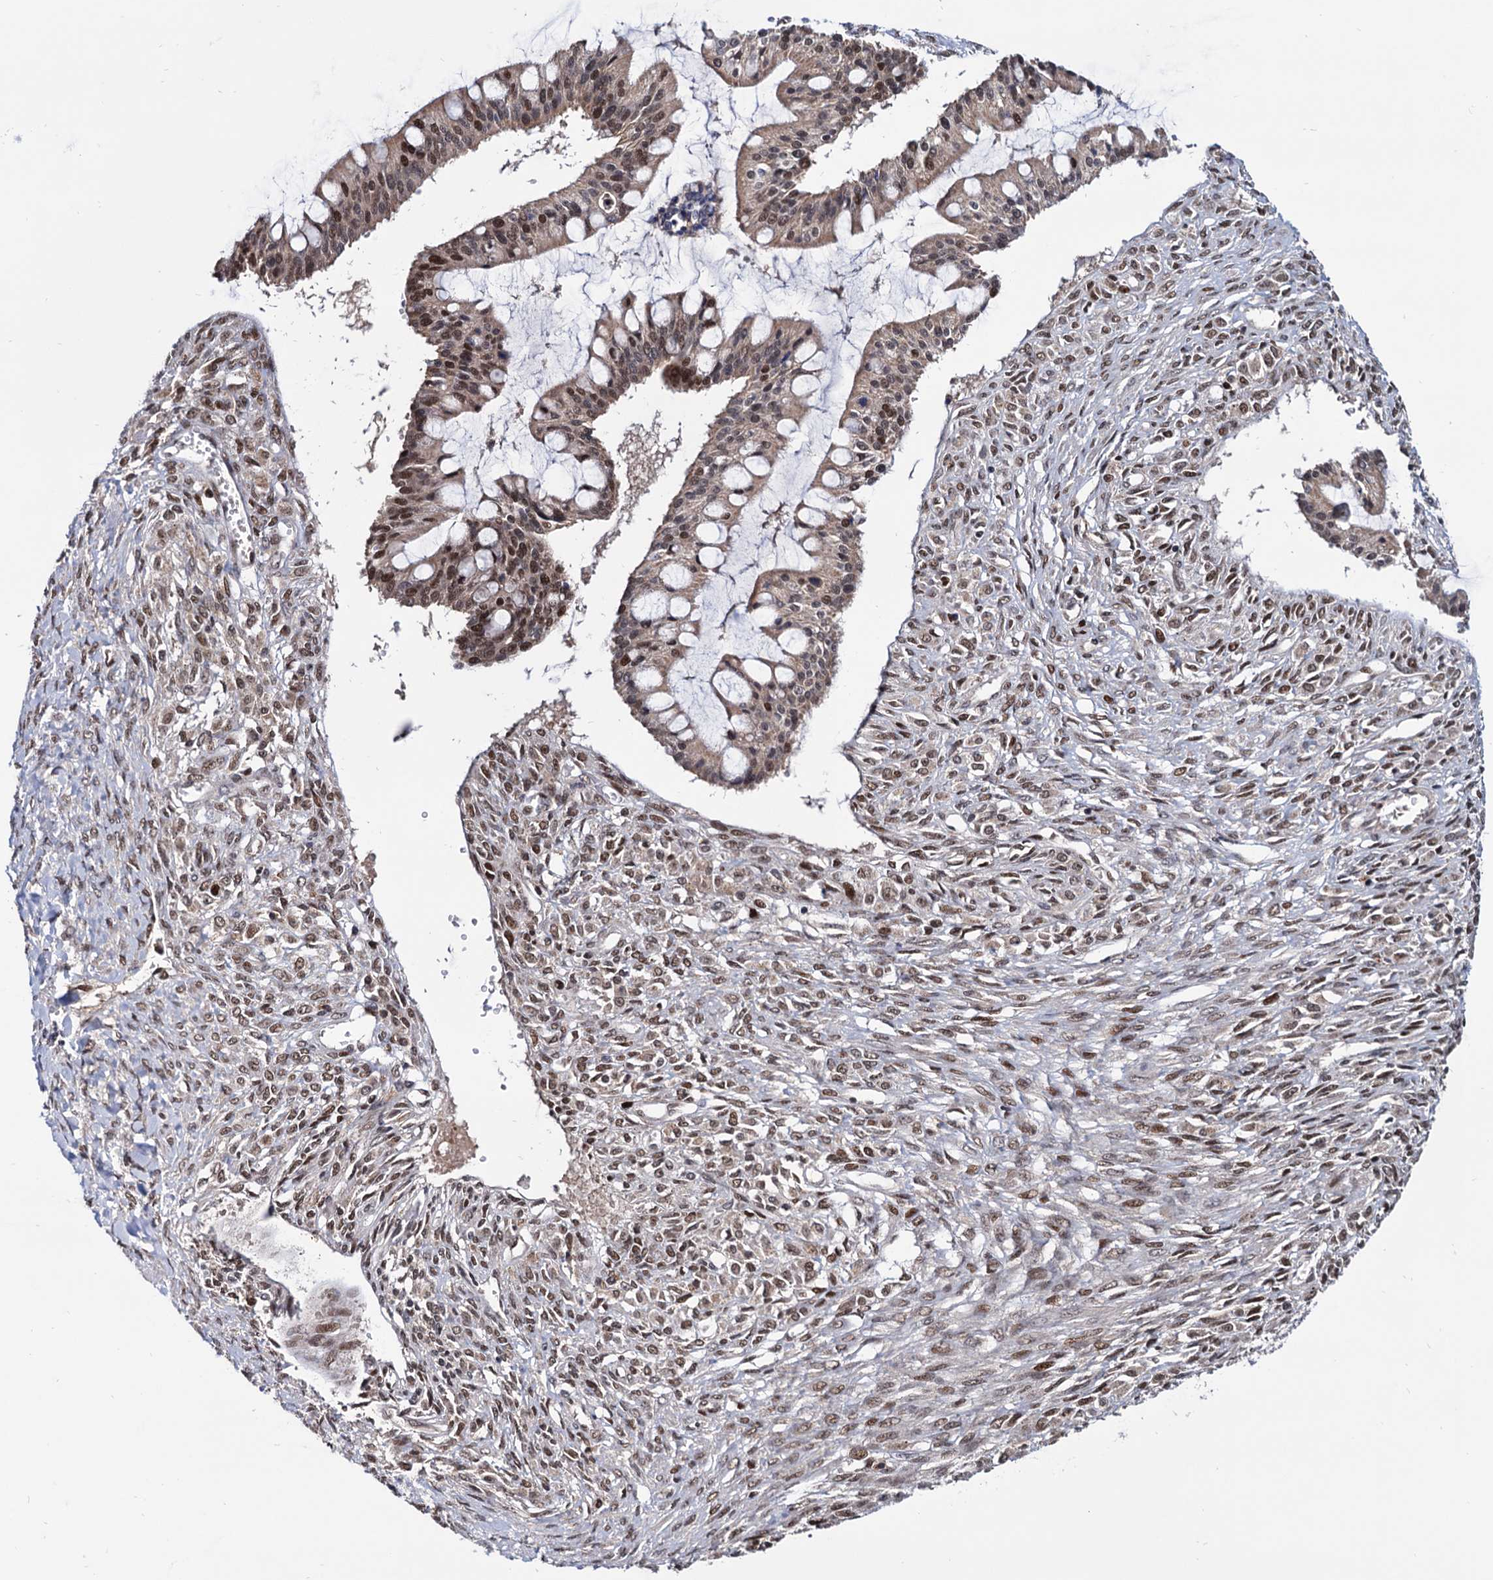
{"staining": {"intensity": "moderate", "quantity": "25%-75%", "location": "nuclear"}, "tissue": "ovarian cancer", "cell_type": "Tumor cells", "image_type": "cancer", "snomed": [{"axis": "morphology", "description": "Cystadenocarcinoma, mucinous, NOS"}, {"axis": "topography", "description": "Ovary"}], "caption": "Protein staining of ovarian cancer (mucinous cystadenocarcinoma) tissue displays moderate nuclear positivity in approximately 25%-75% of tumor cells.", "gene": "RNASEH2B", "patient": {"sex": "female", "age": 73}}